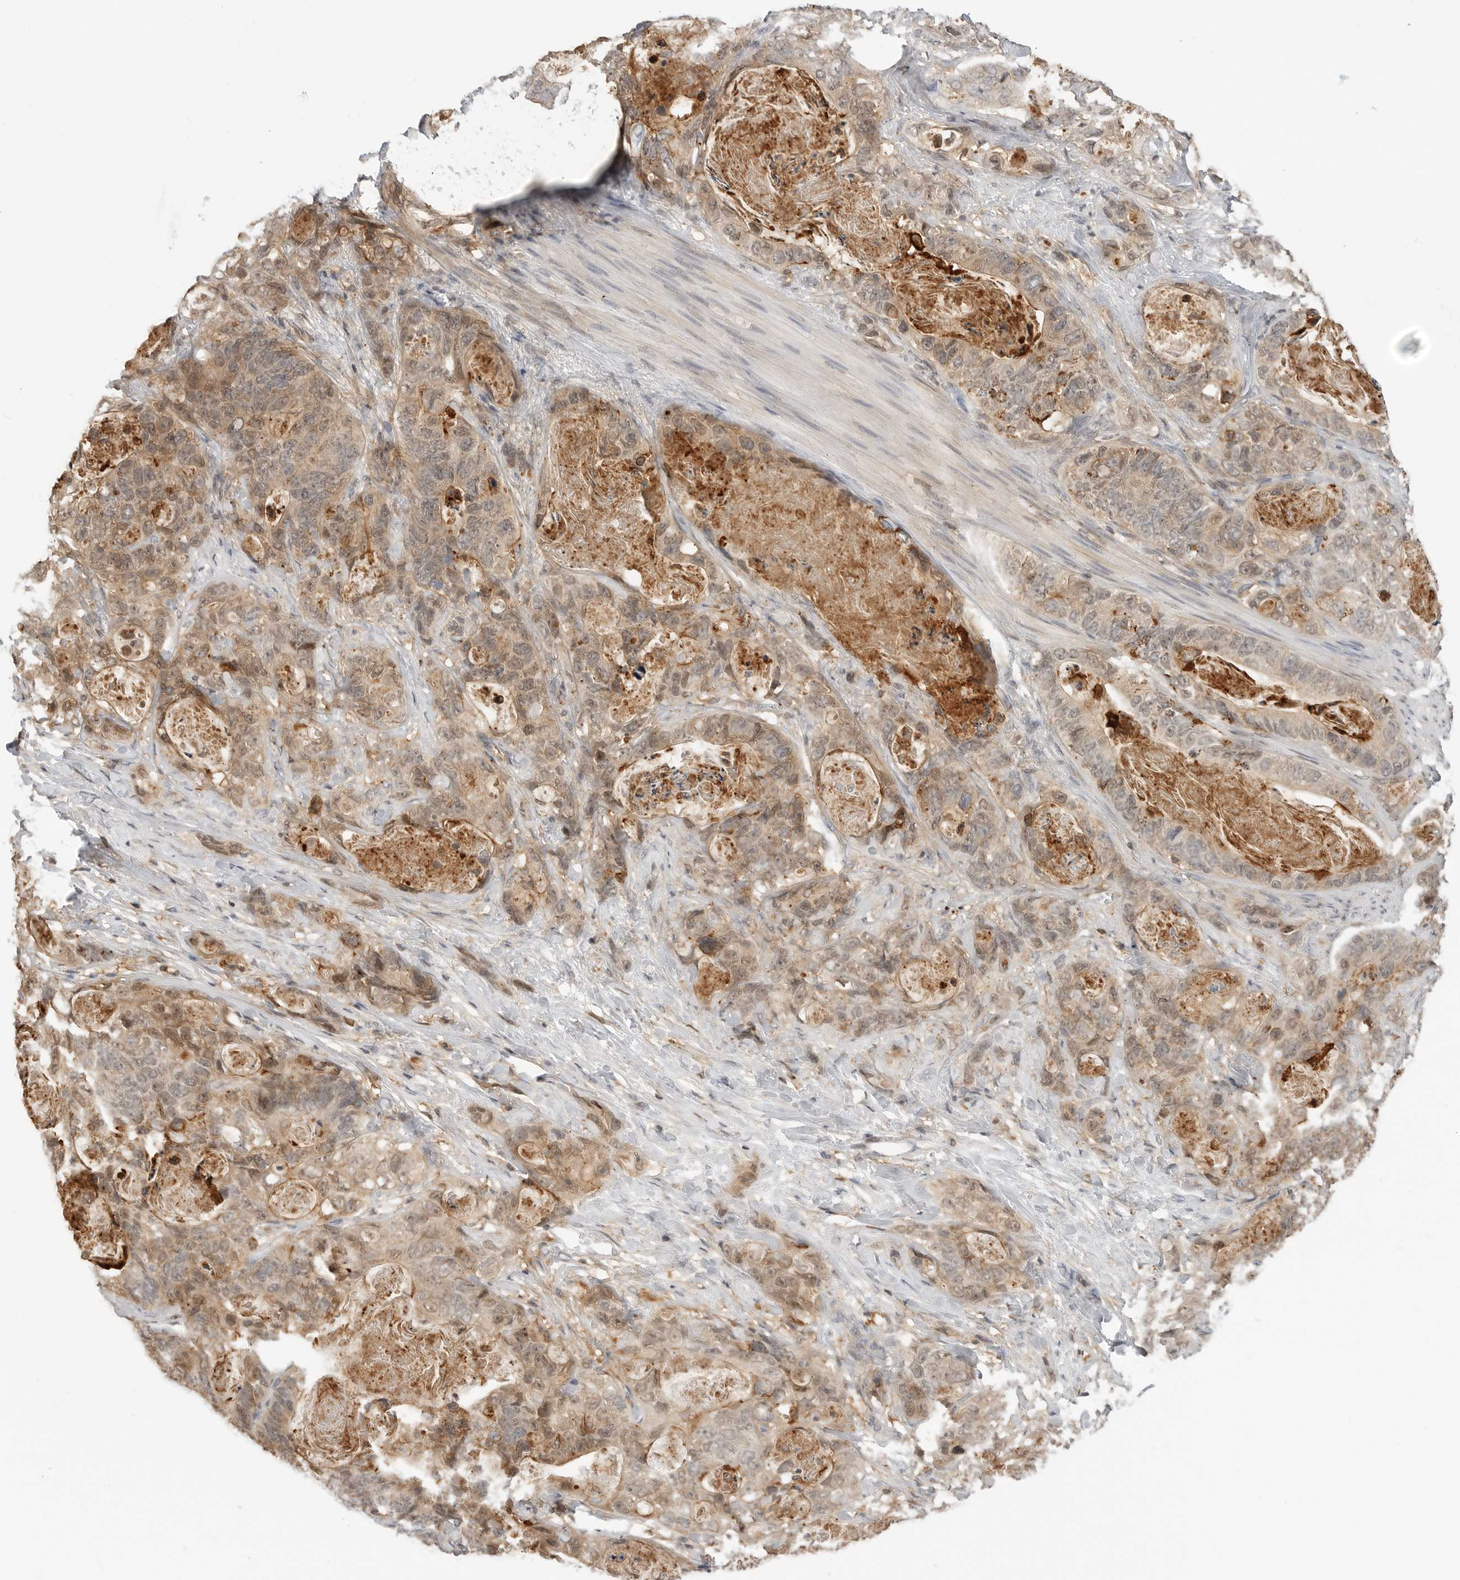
{"staining": {"intensity": "weak", "quantity": ">75%", "location": "cytoplasmic/membranous,nuclear"}, "tissue": "stomach cancer", "cell_type": "Tumor cells", "image_type": "cancer", "snomed": [{"axis": "morphology", "description": "Normal tissue, NOS"}, {"axis": "morphology", "description": "Adenocarcinoma, NOS"}, {"axis": "topography", "description": "Stomach"}], "caption": "A low amount of weak cytoplasmic/membranous and nuclear expression is identified in about >75% of tumor cells in stomach cancer (adenocarcinoma) tissue.", "gene": "ANXA11", "patient": {"sex": "female", "age": 89}}